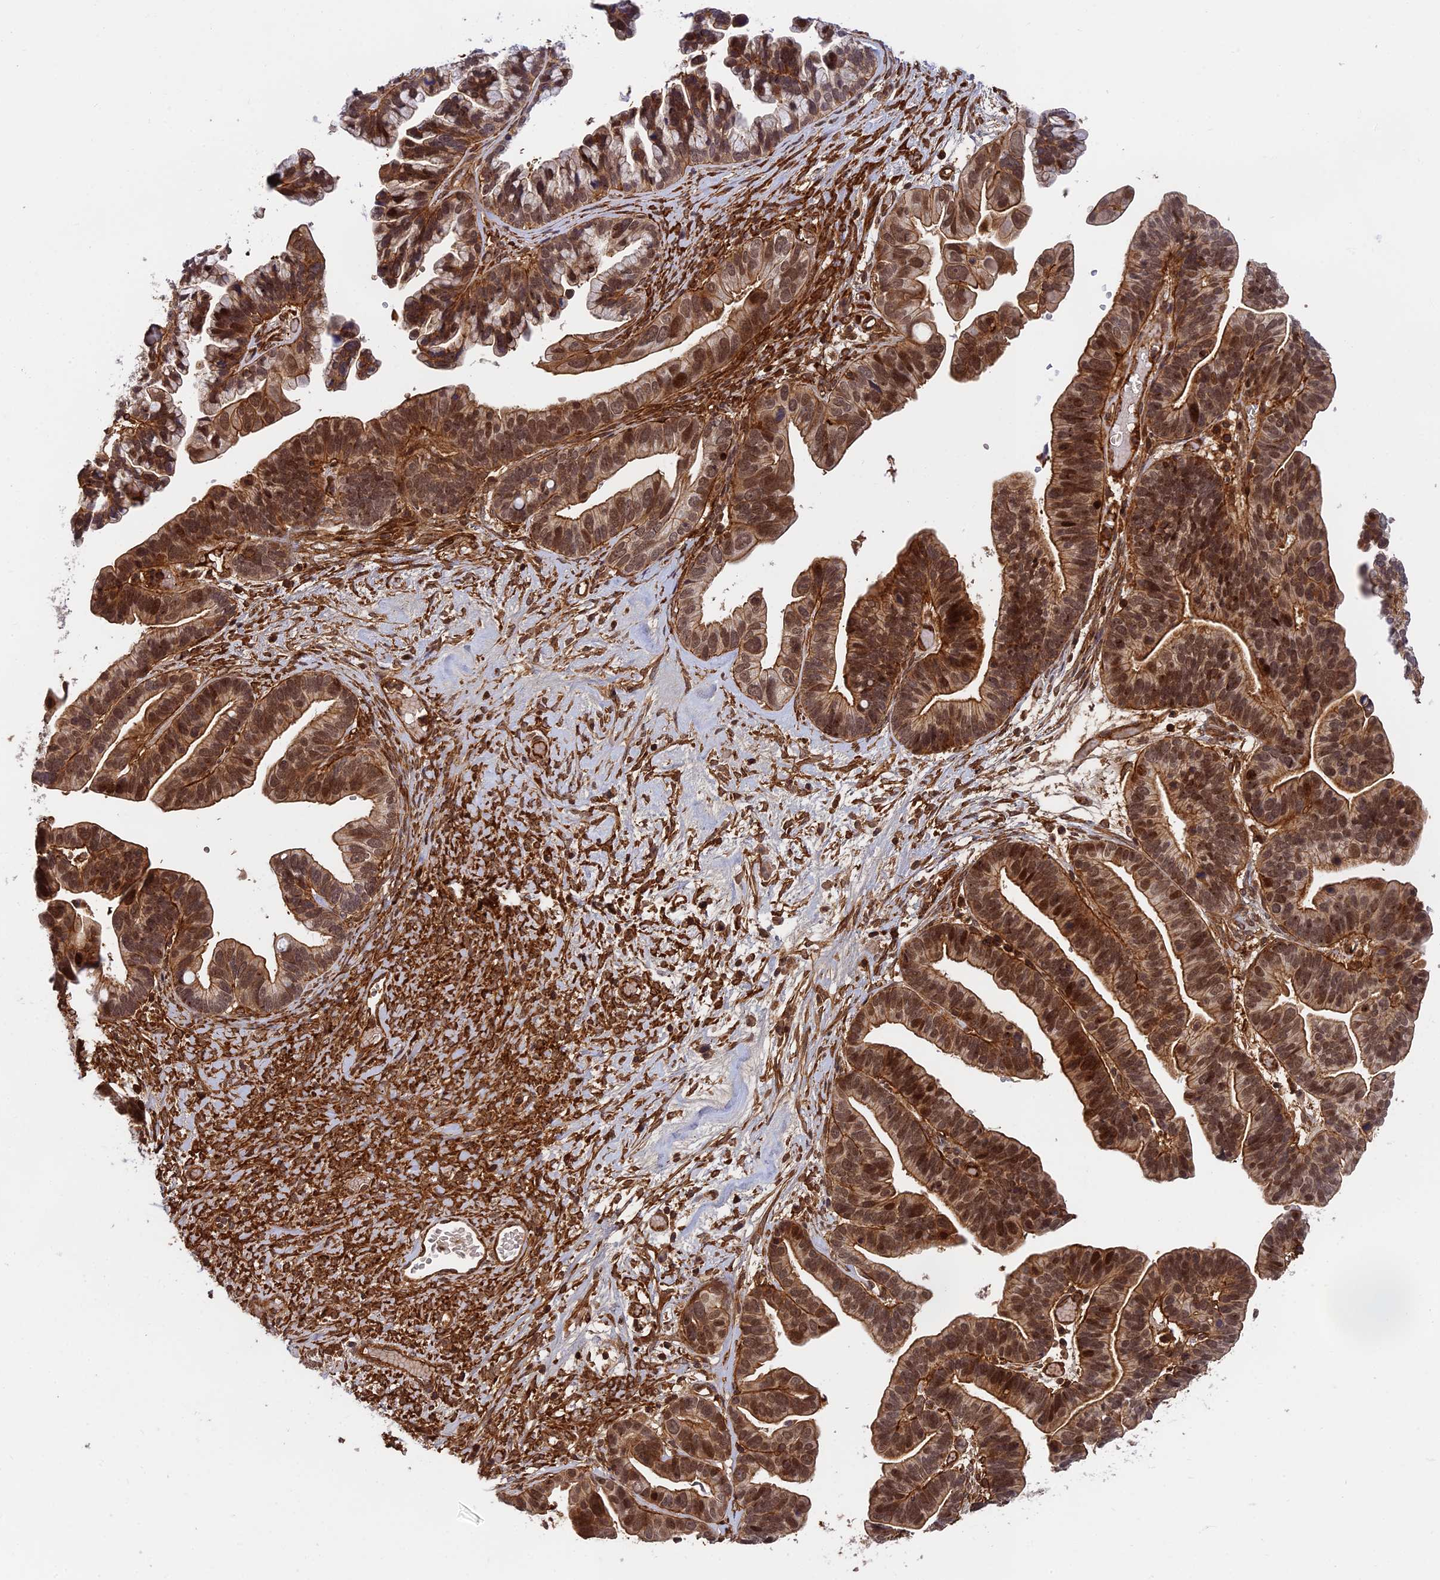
{"staining": {"intensity": "strong", "quantity": ">75%", "location": "cytoplasmic/membranous,nuclear"}, "tissue": "ovarian cancer", "cell_type": "Tumor cells", "image_type": "cancer", "snomed": [{"axis": "morphology", "description": "Cystadenocarcinoma, serous, NOS"}, {"axis": "topography", "description": "Ovary"}], "caption": "The photomicrograph displays staining of serous cystadenocarcinoma (ovarian), revealing strong cytoplasmic/membranous and nuclear protein expression (brown color) within tumor cells.", "gene": "OSBPL1A", "patient": {"sex": "female", "age": 56}}